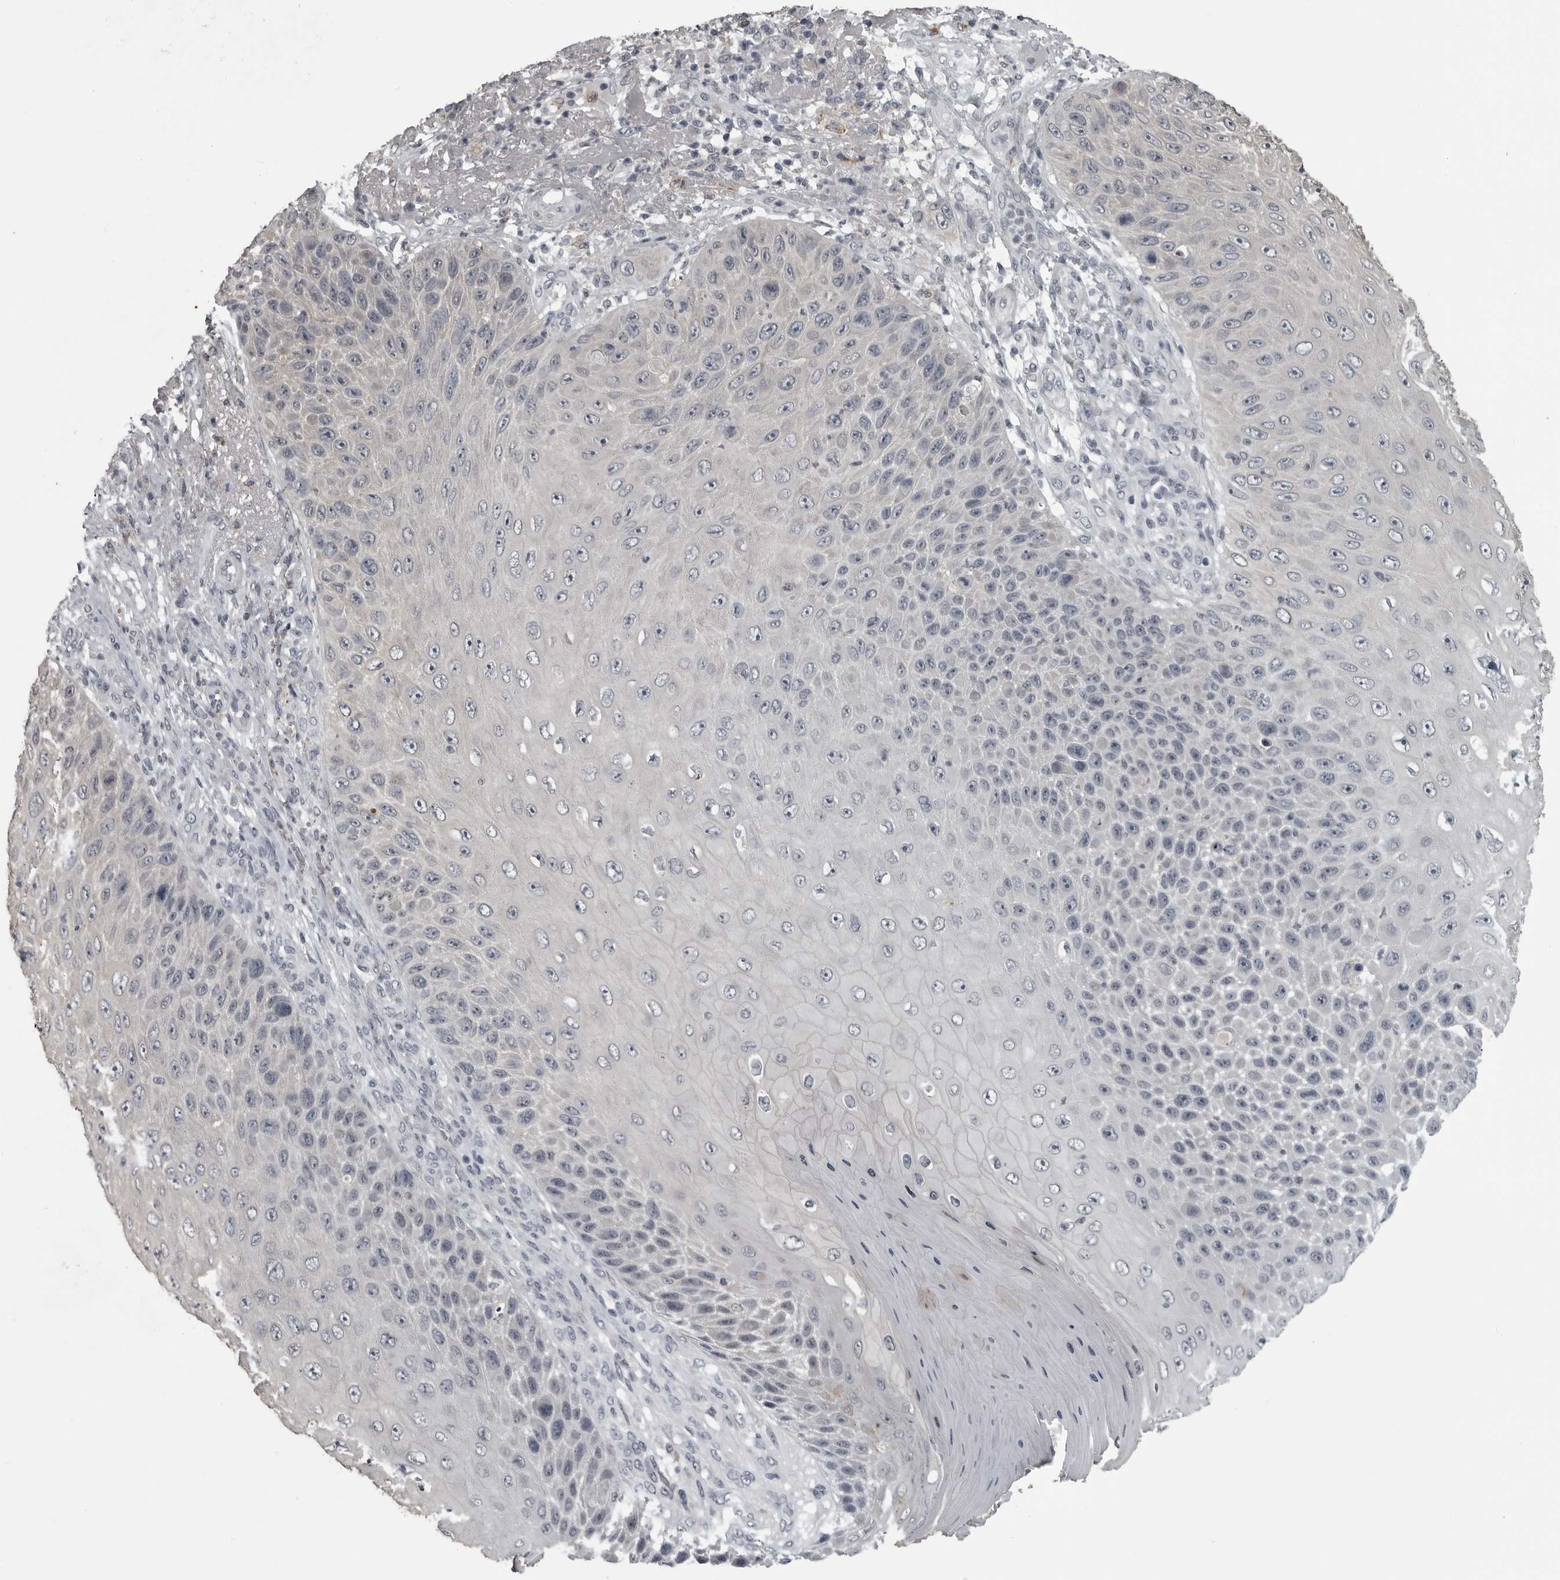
{"staining": {"intensity": "negative", "quantity": "none", "location": "none"}, "tissue": "skin cancer", "cell_type": "Tumor cells", "image_type": "cancer", "snomed": [{"axis": "morphology", "description": "Squamous cell carcinoma, NOS"}, {"axis": "topography", "description": "Skin"}], "caption": "High power microscopy micrograph of an IHC photomicrograph of skin squamous cell carcinoma, revealing no significant expression in tumor cells. (DAB immunohistochemistry, high magnification).", "gene": "LYSMD1", "patient": {"sex": "female", "age": 88}}